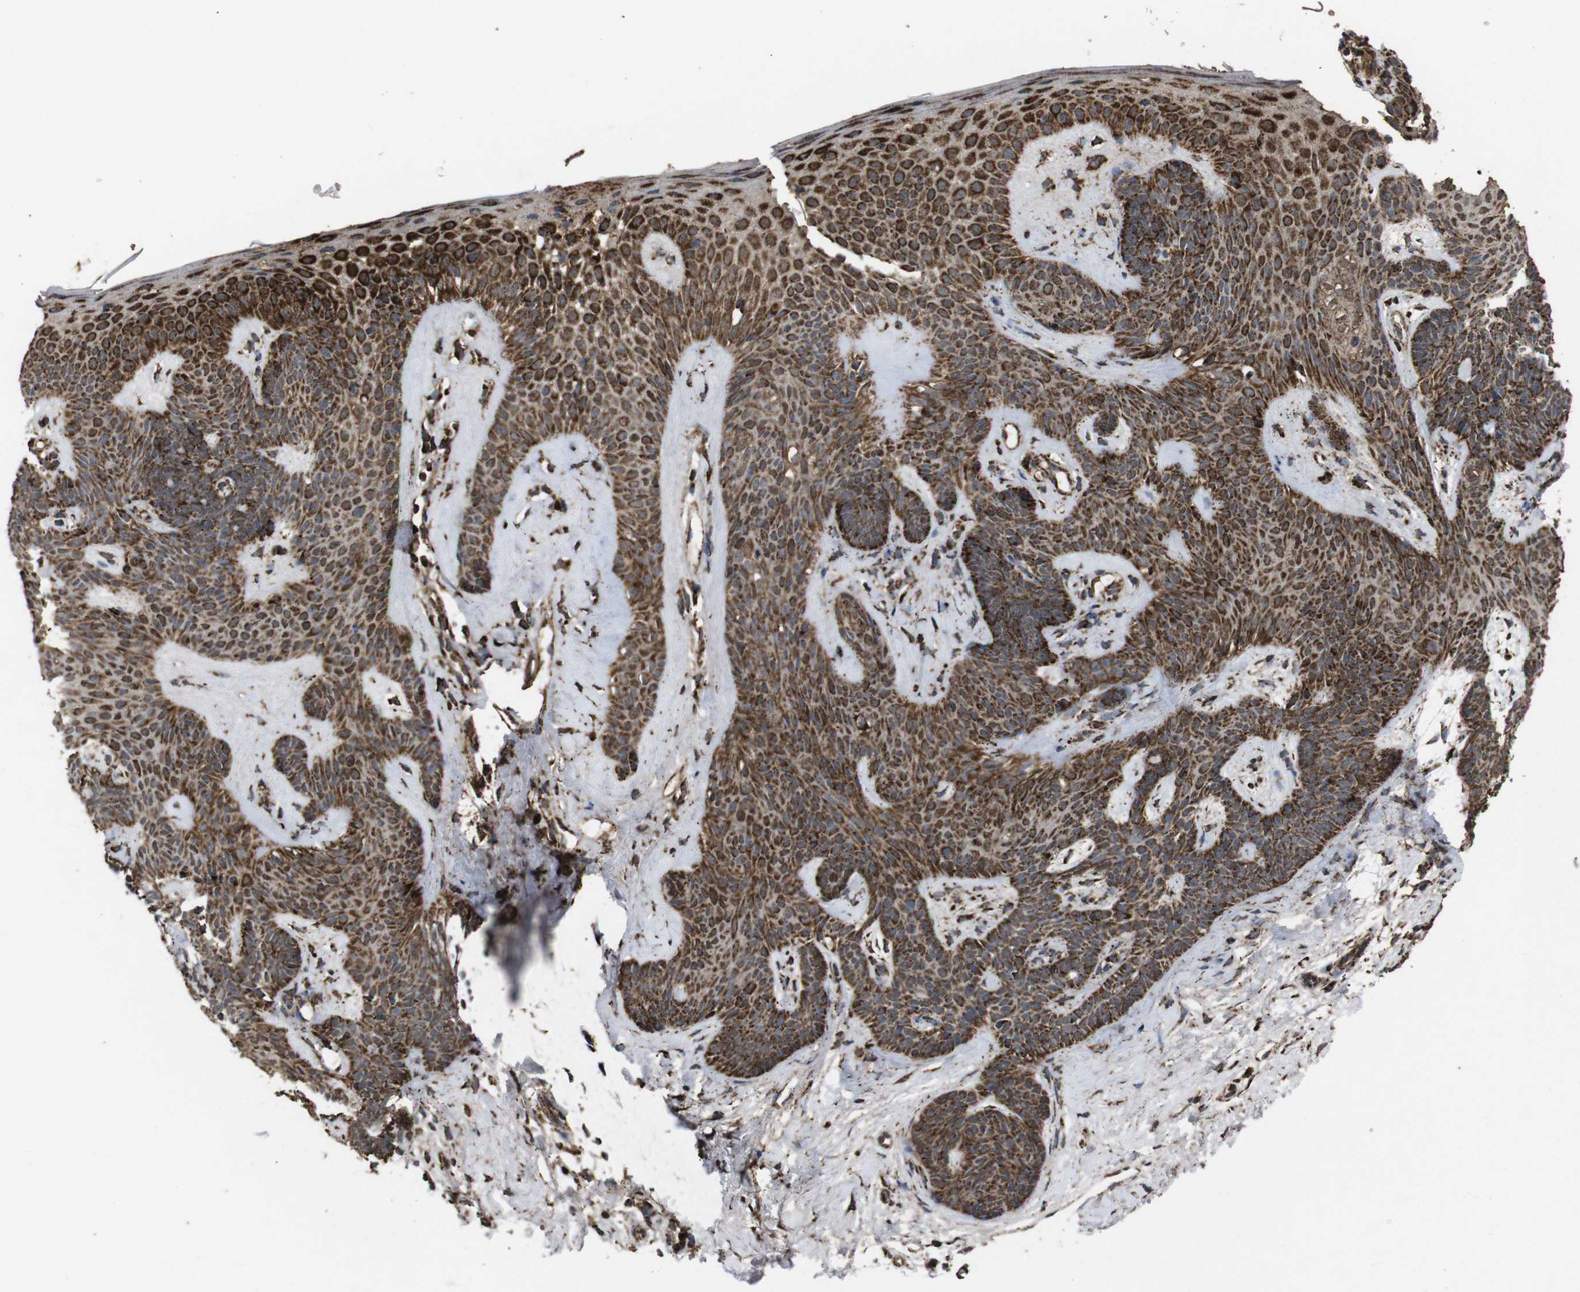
{"staining": {"intensity": "strong", "quantity": ">75%", "location": "cytoplasmic/membranous"}, "tissue": "skin cancer", "cell_type": "Tumor cells", "image_type": "cancer", "snomed": [{"axis": "morphology", "description": "Developmental malformation"}, {"axis": "morphology", "description": "Basal cell carcinoma"}, {"axis": "topography", "description": "Skin"}], "caption": "The image exhibits immunohistochemical staining of skin cancer (basal cell carcinoma). There is strong cytoplasmic/membranous positivity is appreciated in approximately >75% of tumor cells.", "gene": "ATP5F1A", "patient": {"sex": "female", "age": 62}}